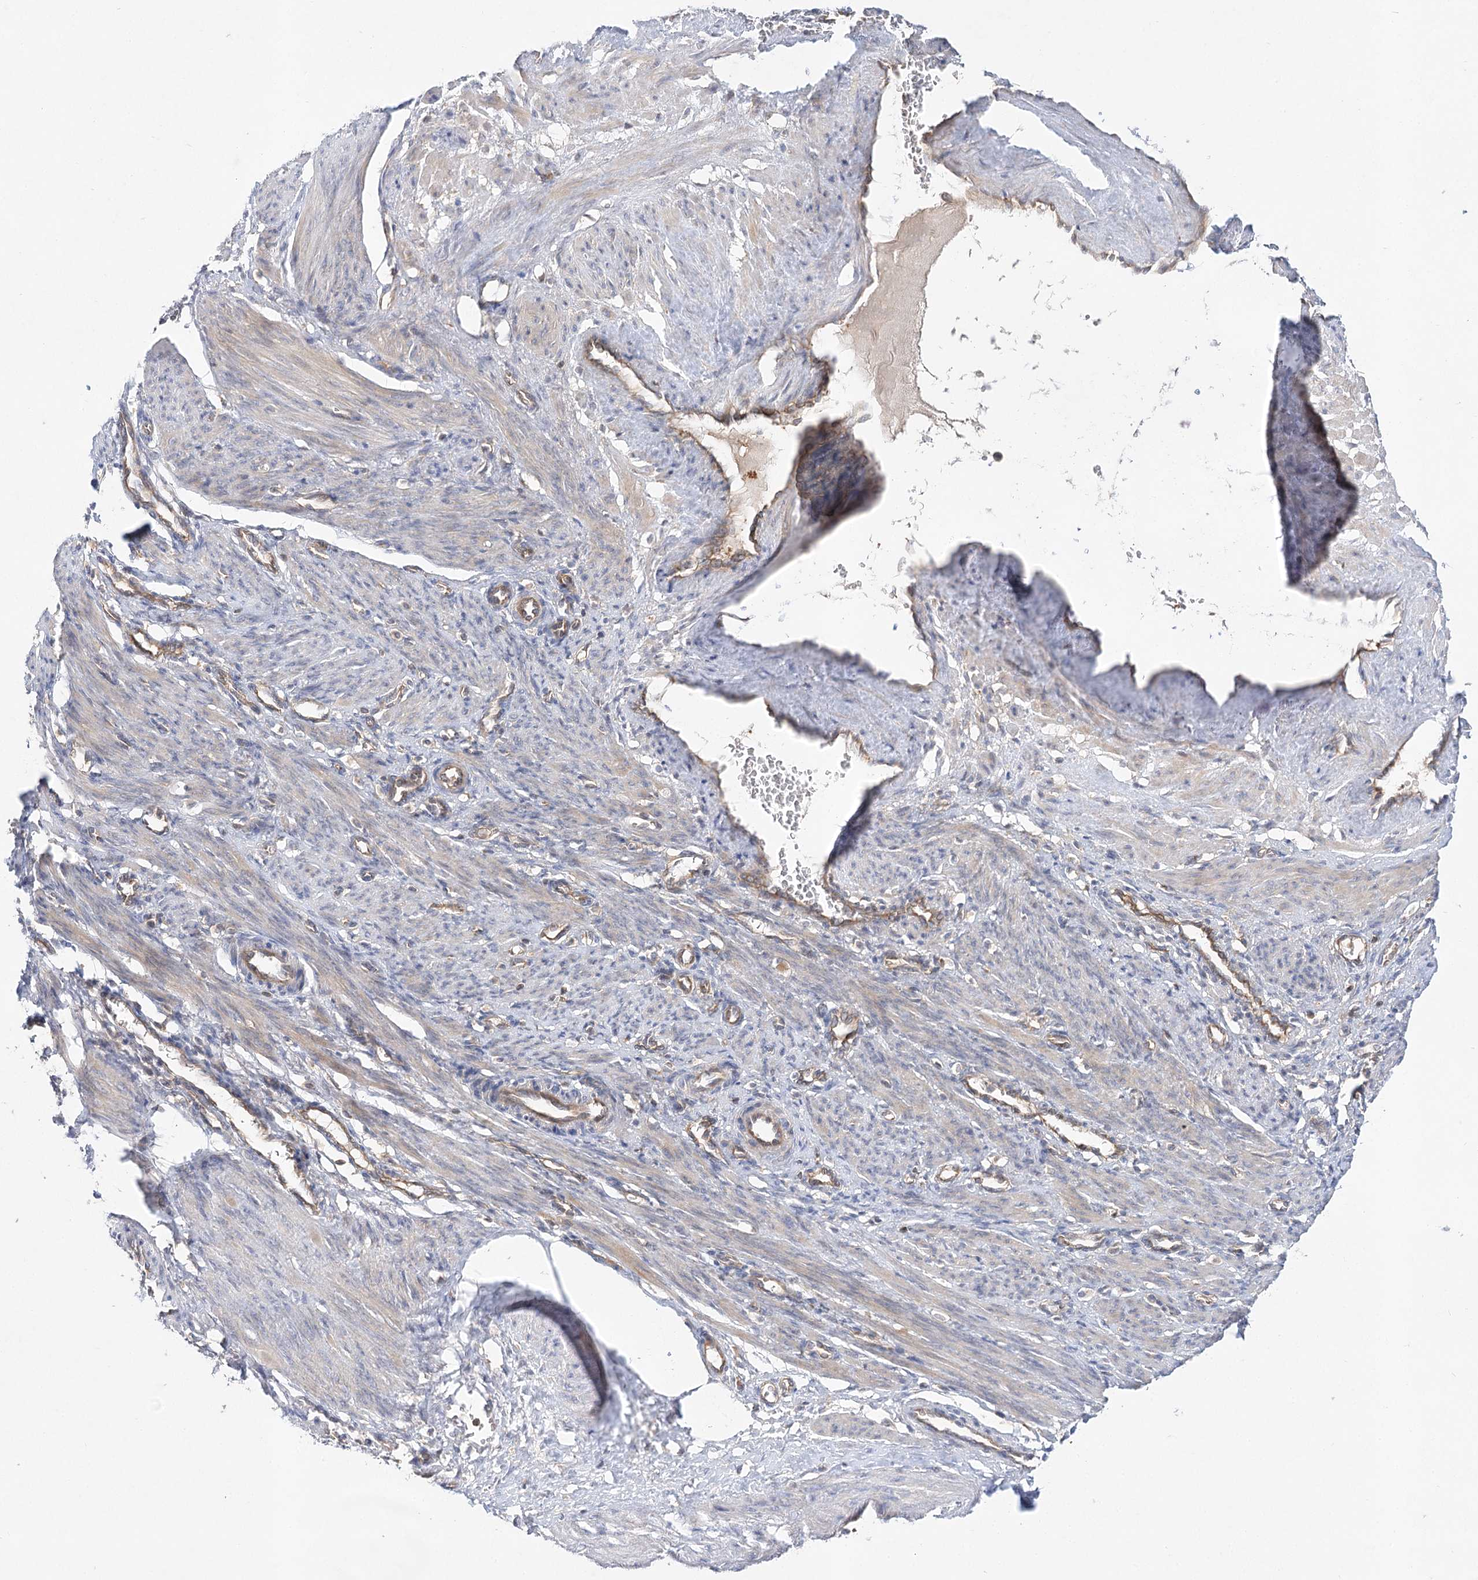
{"staining": {"intensity": "negative", "quantity": "none", "location": "none"}, "tissue": "smooth muscle", "cell_type": "Smooth muscle cells", "image_type": "normal", "snomed": [{"axis": "morphology", "description": "Normal tissue, NOS"}, {"axis": "topography", "description": "Endometrium"}], "caption": "The micrograph displays no significant staining in smooth muscle cells of smooth muscle.", "gene": "ABRAXAS2", "patient": {"sex": "female", "age": 33}}